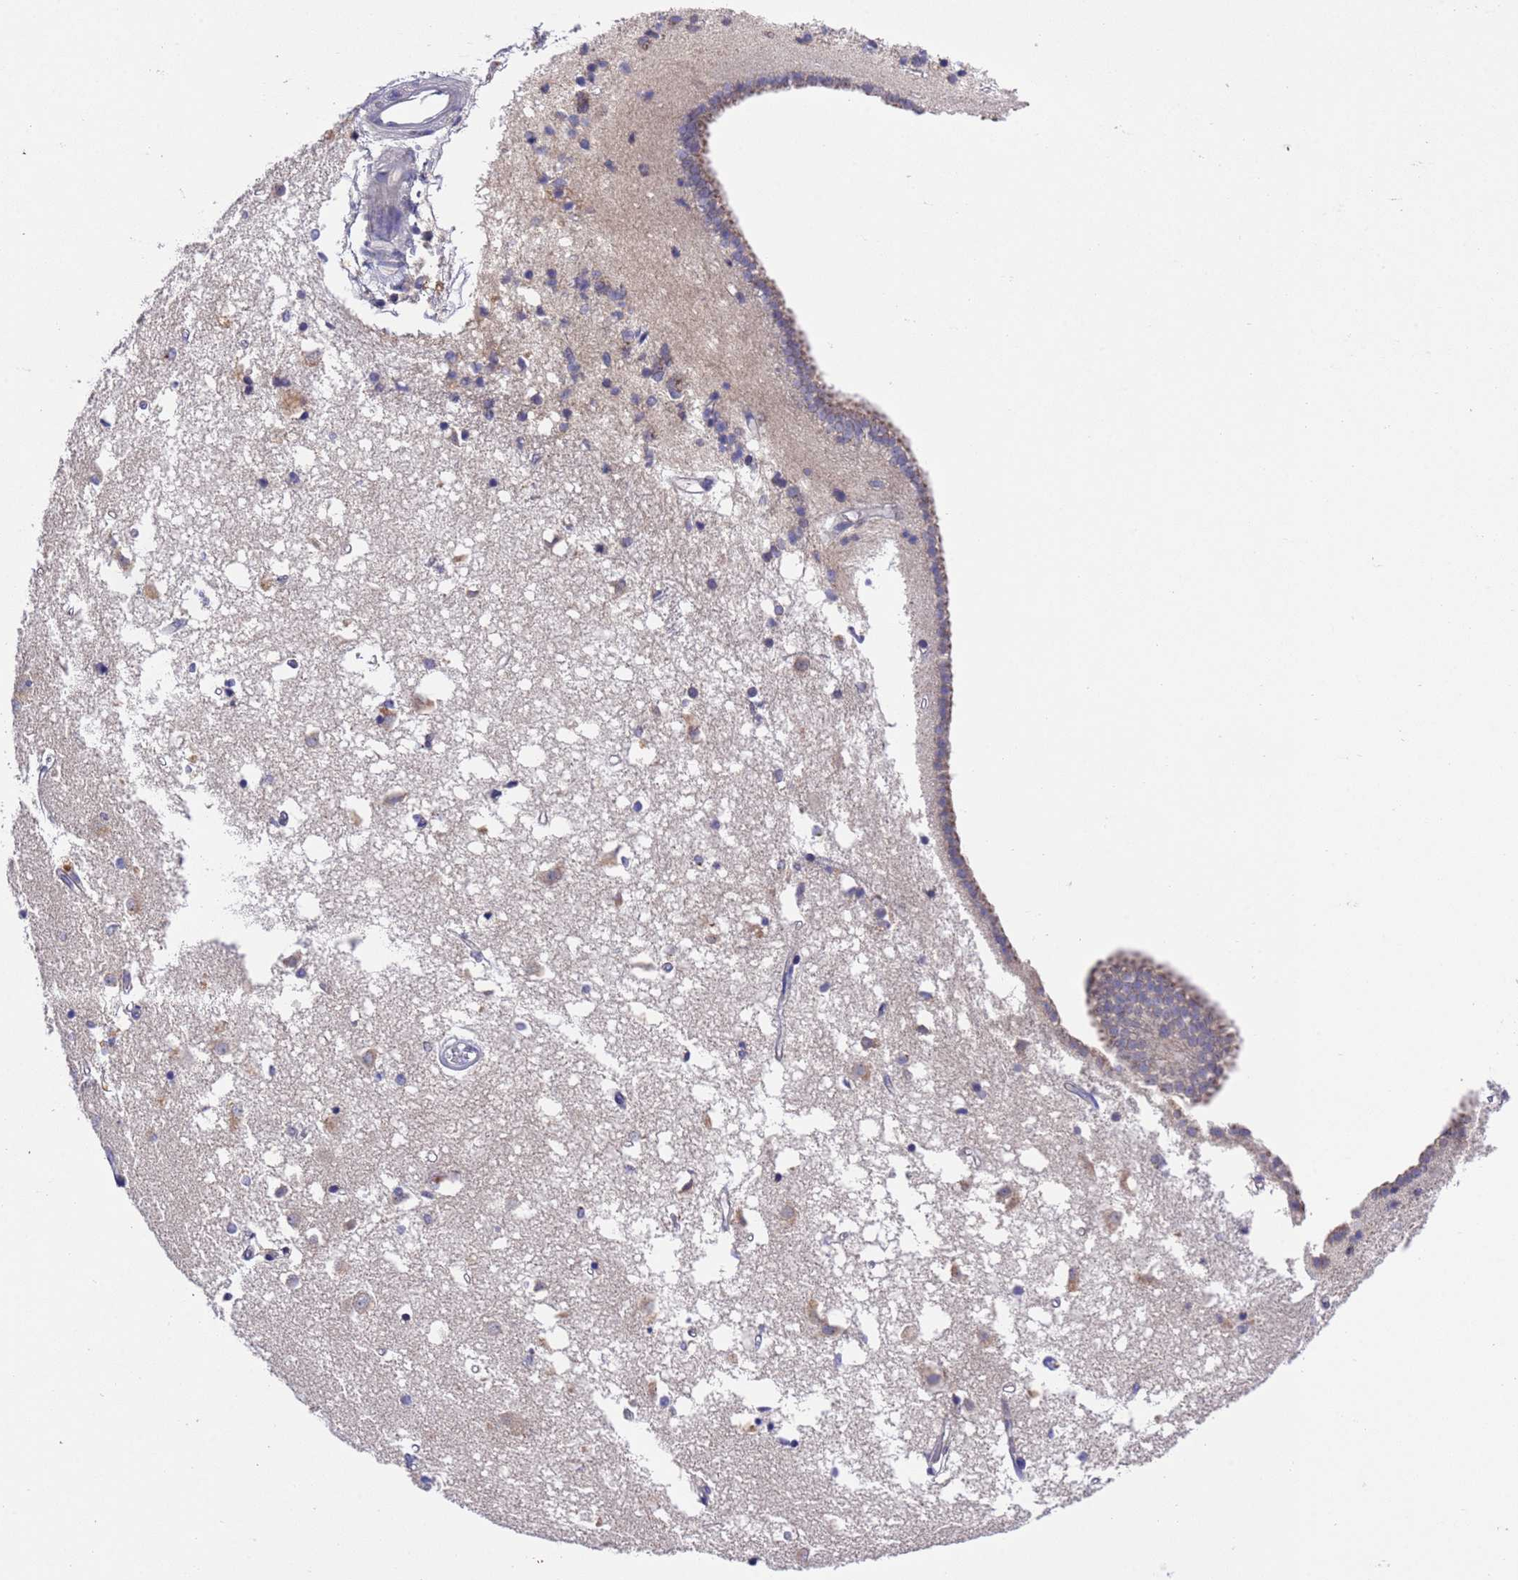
{"staining": {"intensity": "negative", "quantity": "none", "location": "none"}, "tissue": "caudate", "cell_type": "Glial cells", "image_type": "normal", "snomed": [{"axis": "morphology", "description": "Normal tissue, NOS"}, {"axis": "topography", "description": "Lateral ventricle wall"}], "caption": "Protein analysis of normal caudate reveals no significant positivity in glial cells. Nuclei are stained in blue.", "gene": "DCAF12L1", "patient": {"sex": "male", "age": 45}}